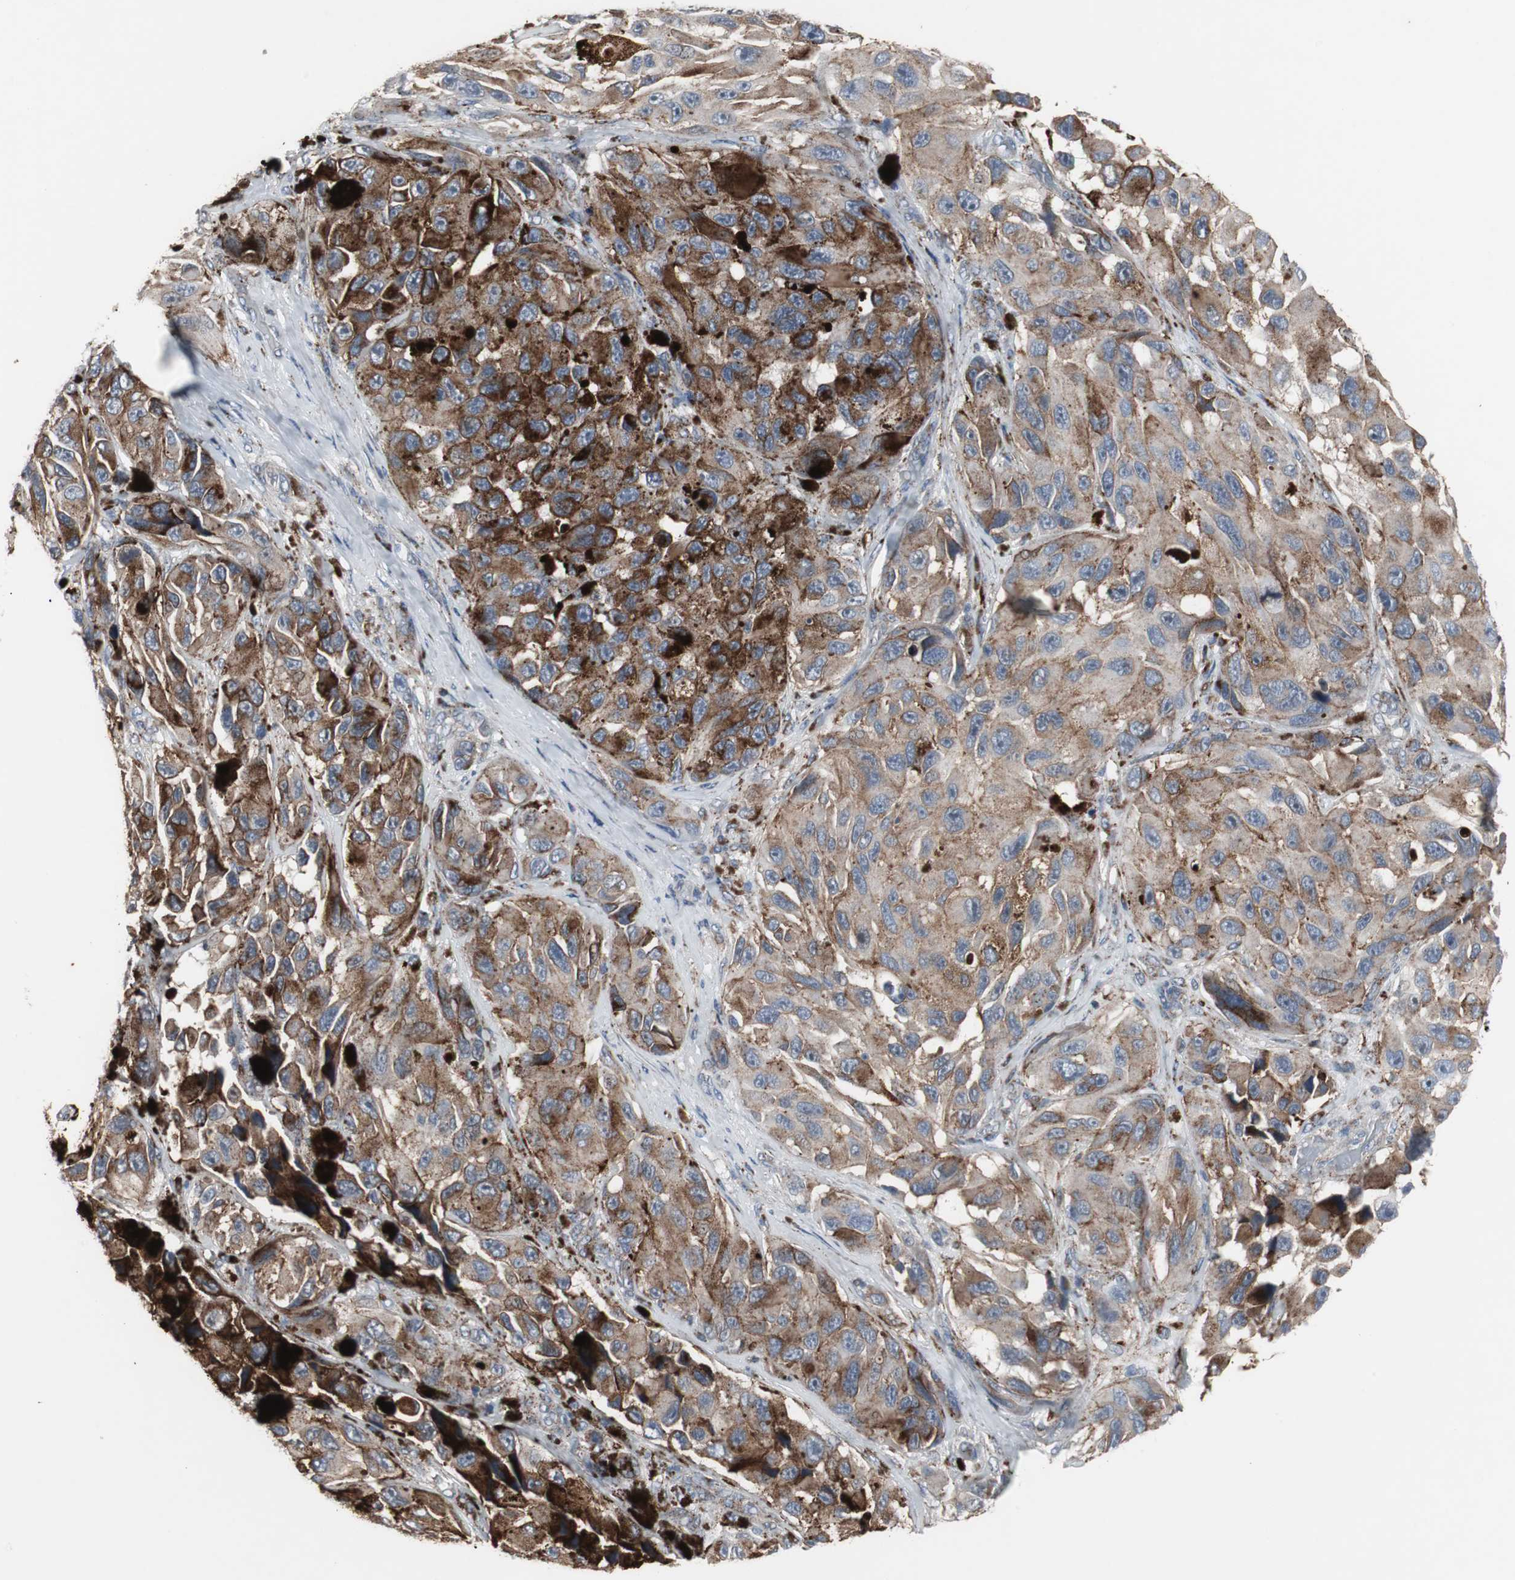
{"staining": {"intensity": "strong", "quantity": ">75%", "location": "cytoplasmic/membranous"}, "tissue": "melanoma", "cell_type": "Tumor cells", "image_type": "cancer", "snomed": [{"axis": "morphology", "description": "Malignant melanoma, NOS"}, {"axis": "topography", "description": "Skin"}], "caption": "Tumor cells demonstrate high levels of strong cytoplasmic/membranous staining in approximately >75% of cells in human melanoma.", "gene": "GBA1", "patient": {"sex": "female", "age": 73}}